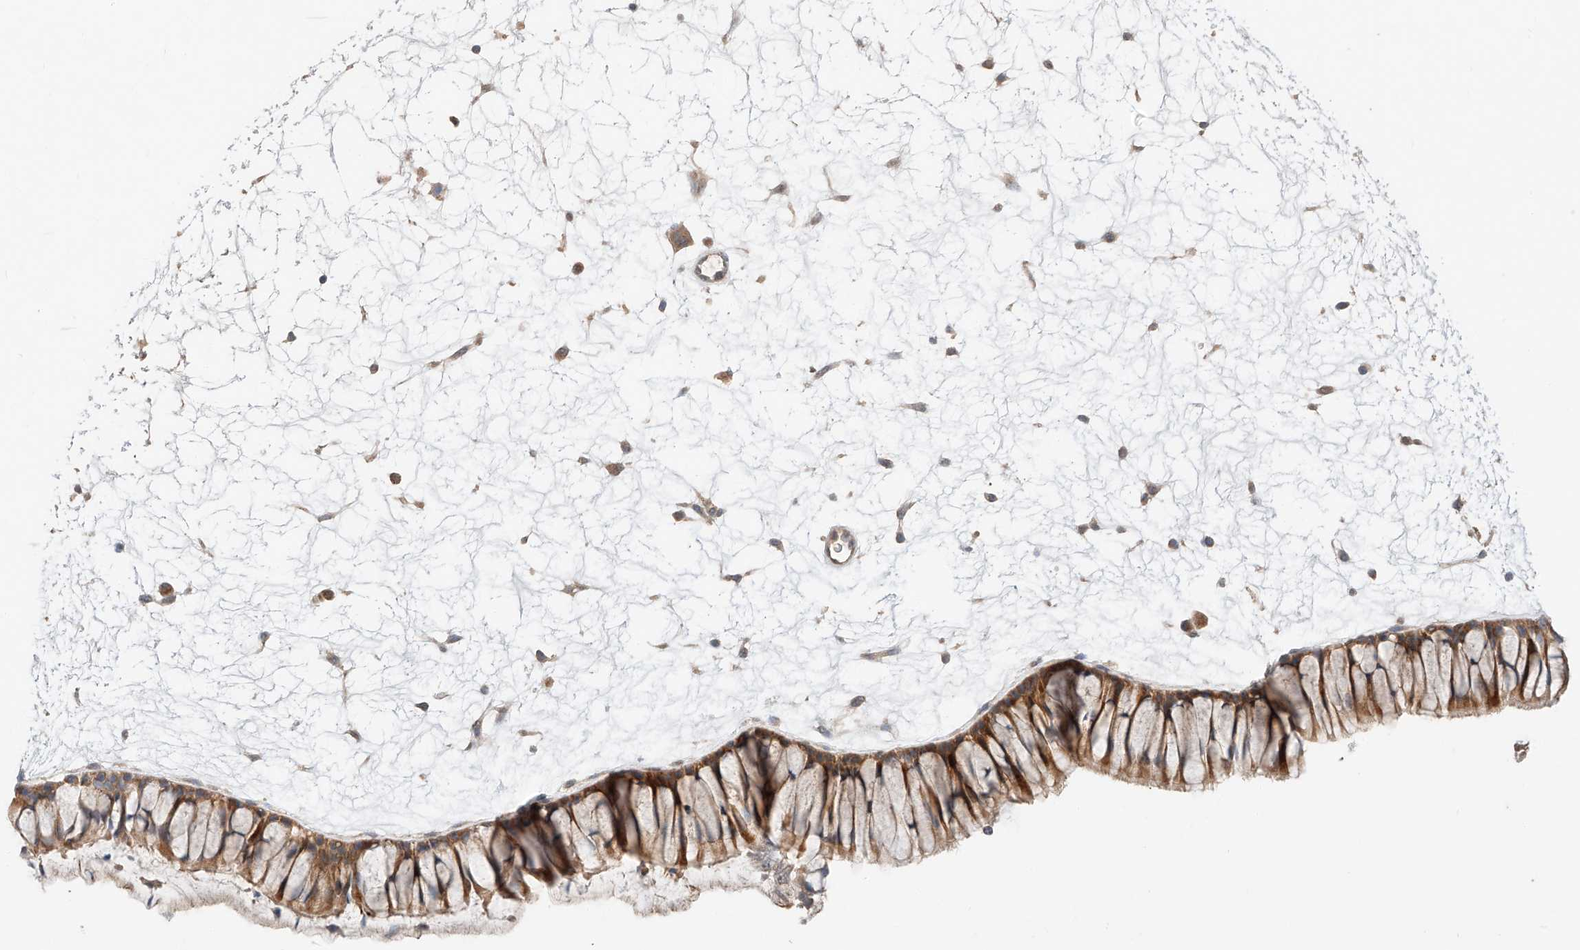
{"staining": {"intensity": "moderate", "quantity": ">75%", "location": "cytoplasmic/membranous"}, "tissue": "nasopharynx", "cell_type": "Respiratory epithelial cells", "image_type": "normal", "snomed": [{"axis": "morphology", "description": "Normal tissue, NOS"}, {"axis": "topography", "description": "Nasopharynx"}], "caption": "High-power microscopy captured an immunohistochemistry histopathology image of normal nasopharynx, revealing moderate cytoplasmic/membranous expression in about >75% of respiratory epithelial cells.", "gene": "XPNPEP1", "patient": {"sex": "male", "age": 64}}